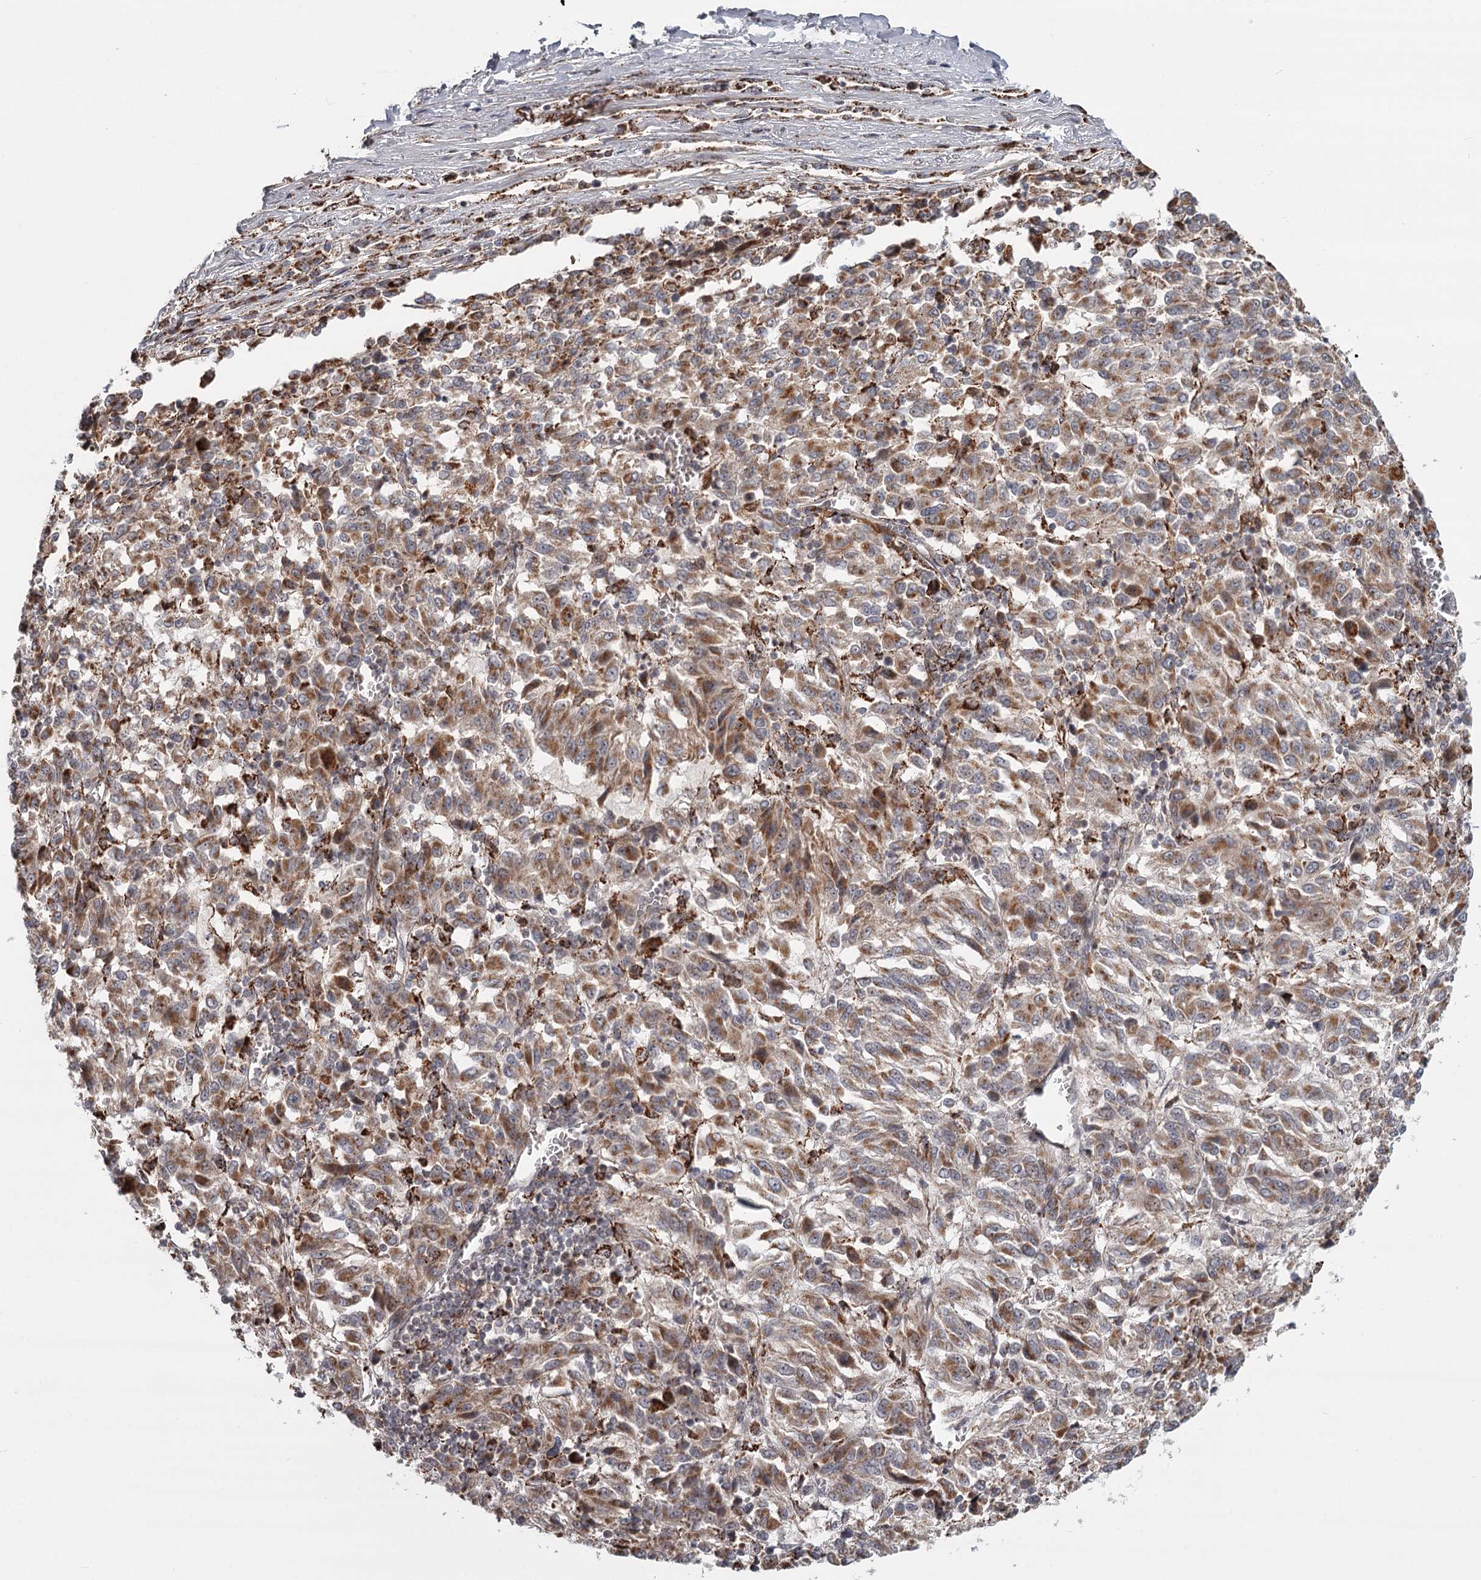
{"staining": {"intensity": "moderate", "quantity": ">75%", "location": "cytoplasmic/membranous"}, "tissue": "melanoma", "cell_type": "Tumor cells", "image_type": "cancer", "snomed": [{"axis": "morphology", "description": "Malignant melanoma, Metastatic site"}, {"axis": "topography", "description": "Lung"}], "caption": "Malignant melanoma (metastatic site) stained for a protein (brown) shows moderate cytoplasmic/membranous positive staining in approximately >75% of tumor cells.", "gene": "CDC123", "patient": {"sex": "male", "age": 64}}